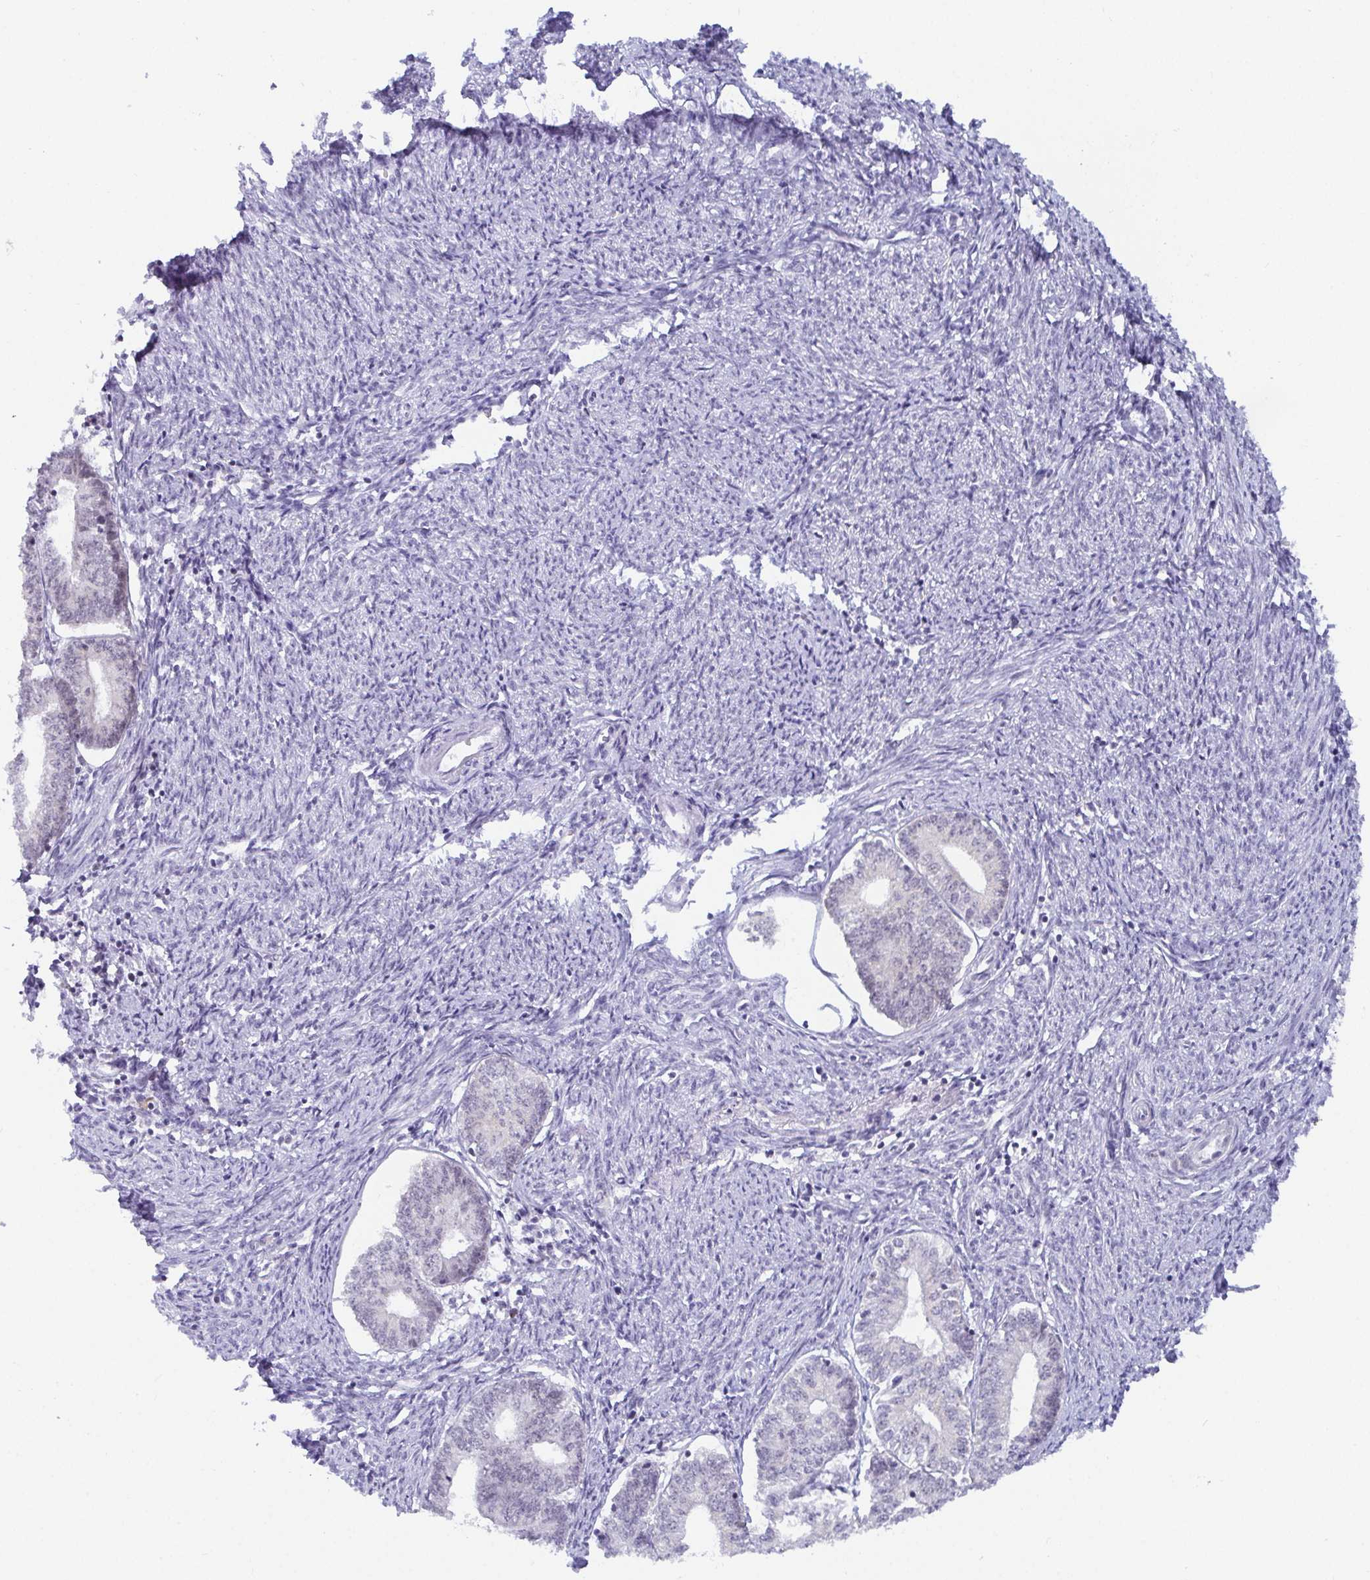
{"staining": {"intensity": "negative", "quantity": "none", "location": "none"}, "tissue": "endometrial cancer", "cell_type": "Tumor cells", "image_type": "cancer", "snomed": [{"axis": "morphology", "description": "Adenocarcinoma, NOS"}, {"axis": "topography", "description": "Endometrium"}], "caption": "Human endometrial adenocarcinoma stained for a protein using IHC displays no positivity in tumor cells.", "gene": "WDR72", "patient": {"sex": "female", "age": 61}}